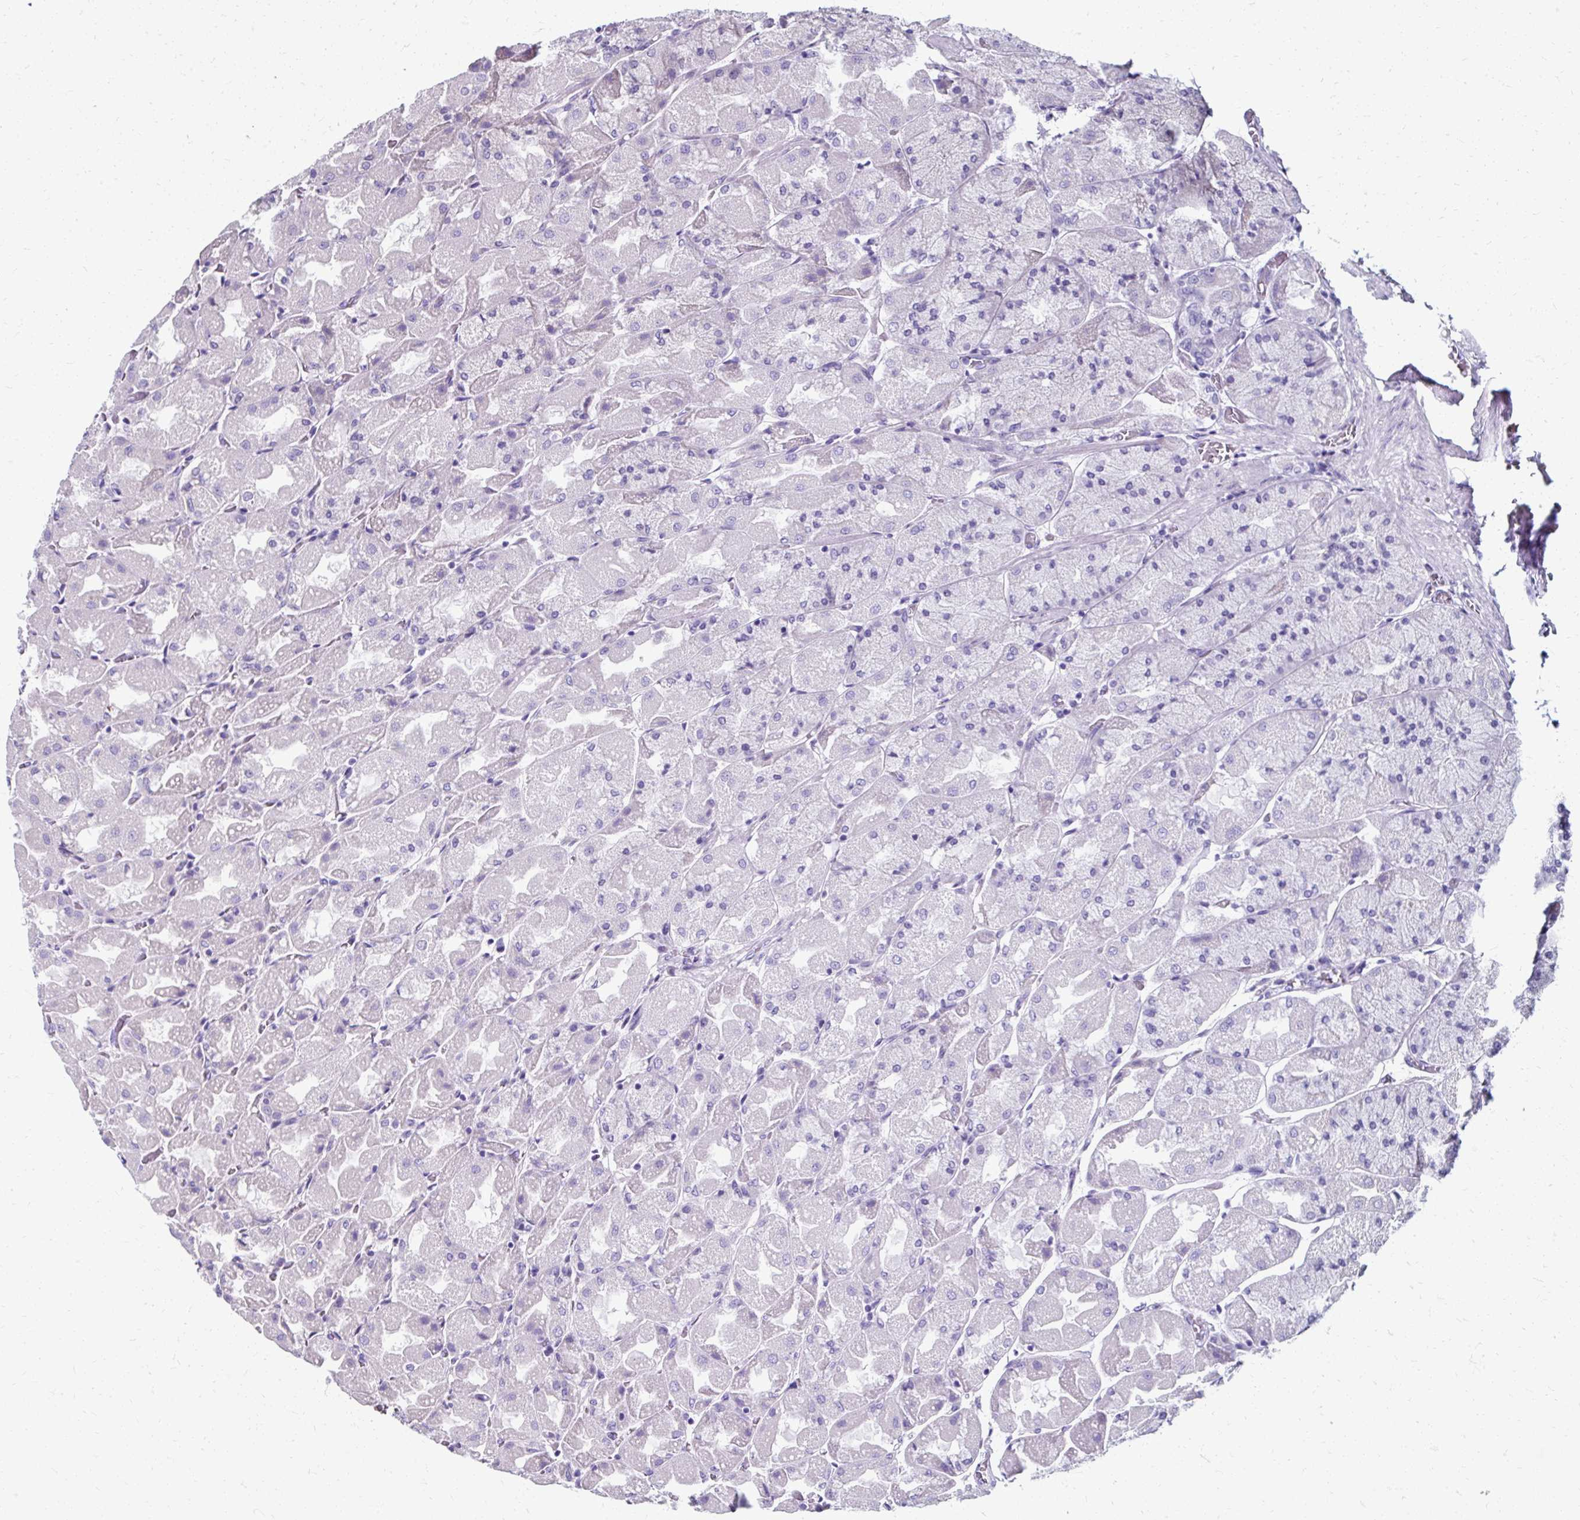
{"staining": {"intensity": "negative", "quantity": "none", "location": "none"}, "tissue": "stomach", "cell_type": "Glandular cells", "image_type": "normal", "snomed": [{"axis": "morphology", "description": "Normal tissue, NOS"}, {"axis": "topography", "description": "Stomach"}], "caption": "Stomach stained for a protein using immunohistochemistry (IHC) displays no expression glandular cells.", "gene": "ZNF555", "patient": {"sex": "female", "age": 61}}